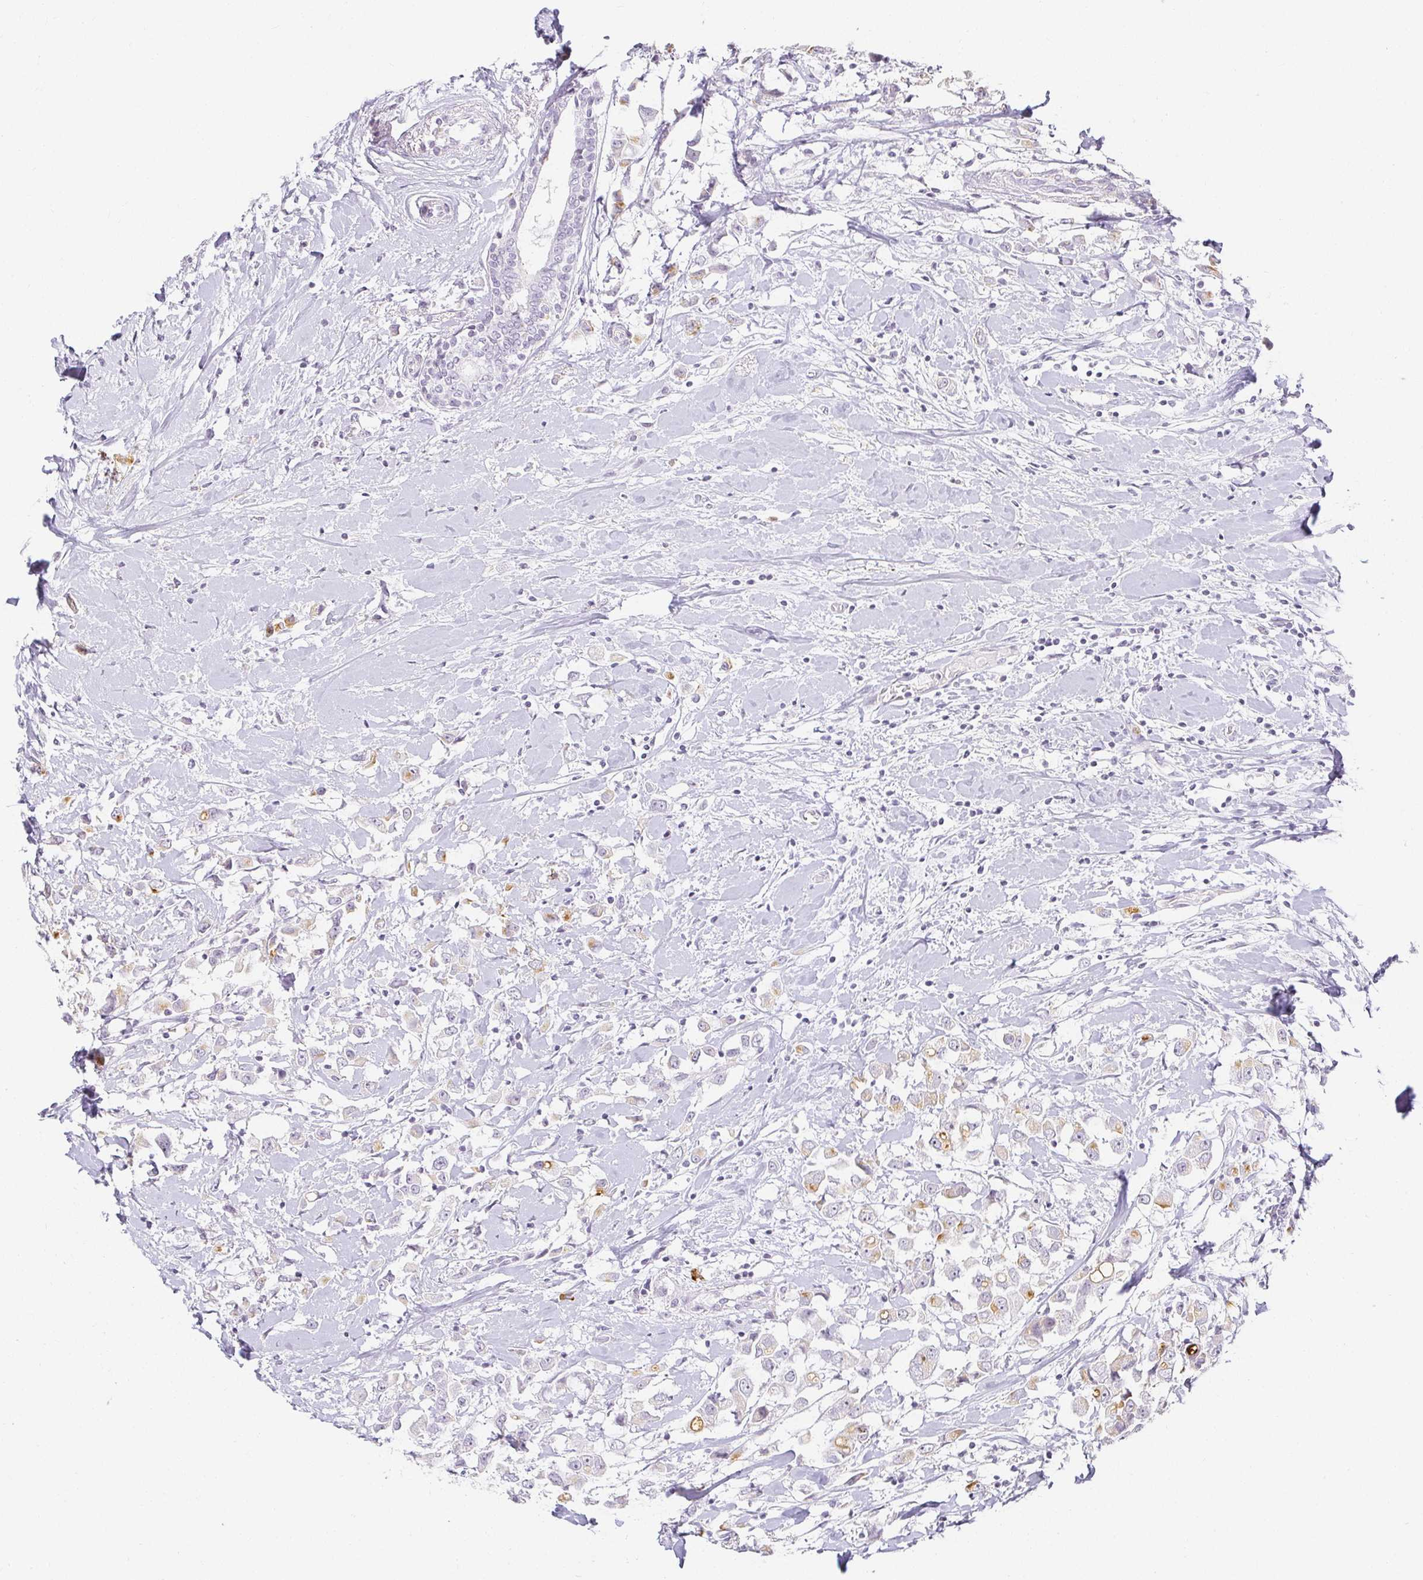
{"staining": {"intensity": "moderate", "quantity": "<25%", "location": "cytoplasmic/membranous"}, "tissue": "breast cancer", "cell_type": "Tumor cells", "image_type": "cancer", "snomed": [{"axis": "morphology", "description": "Duct carcinoma"}, {"axis": "topography", "description": "Breast"}], "caption": "Protein expression by immunohistochemistry reveals moderate cytoplasmic/membranous staining in approximately <25% of tumor cells in breast cancer (infiltrating ductal carcinoma).", "gene": "ACAN", "patient": {"sex": "female", "age": 61}}